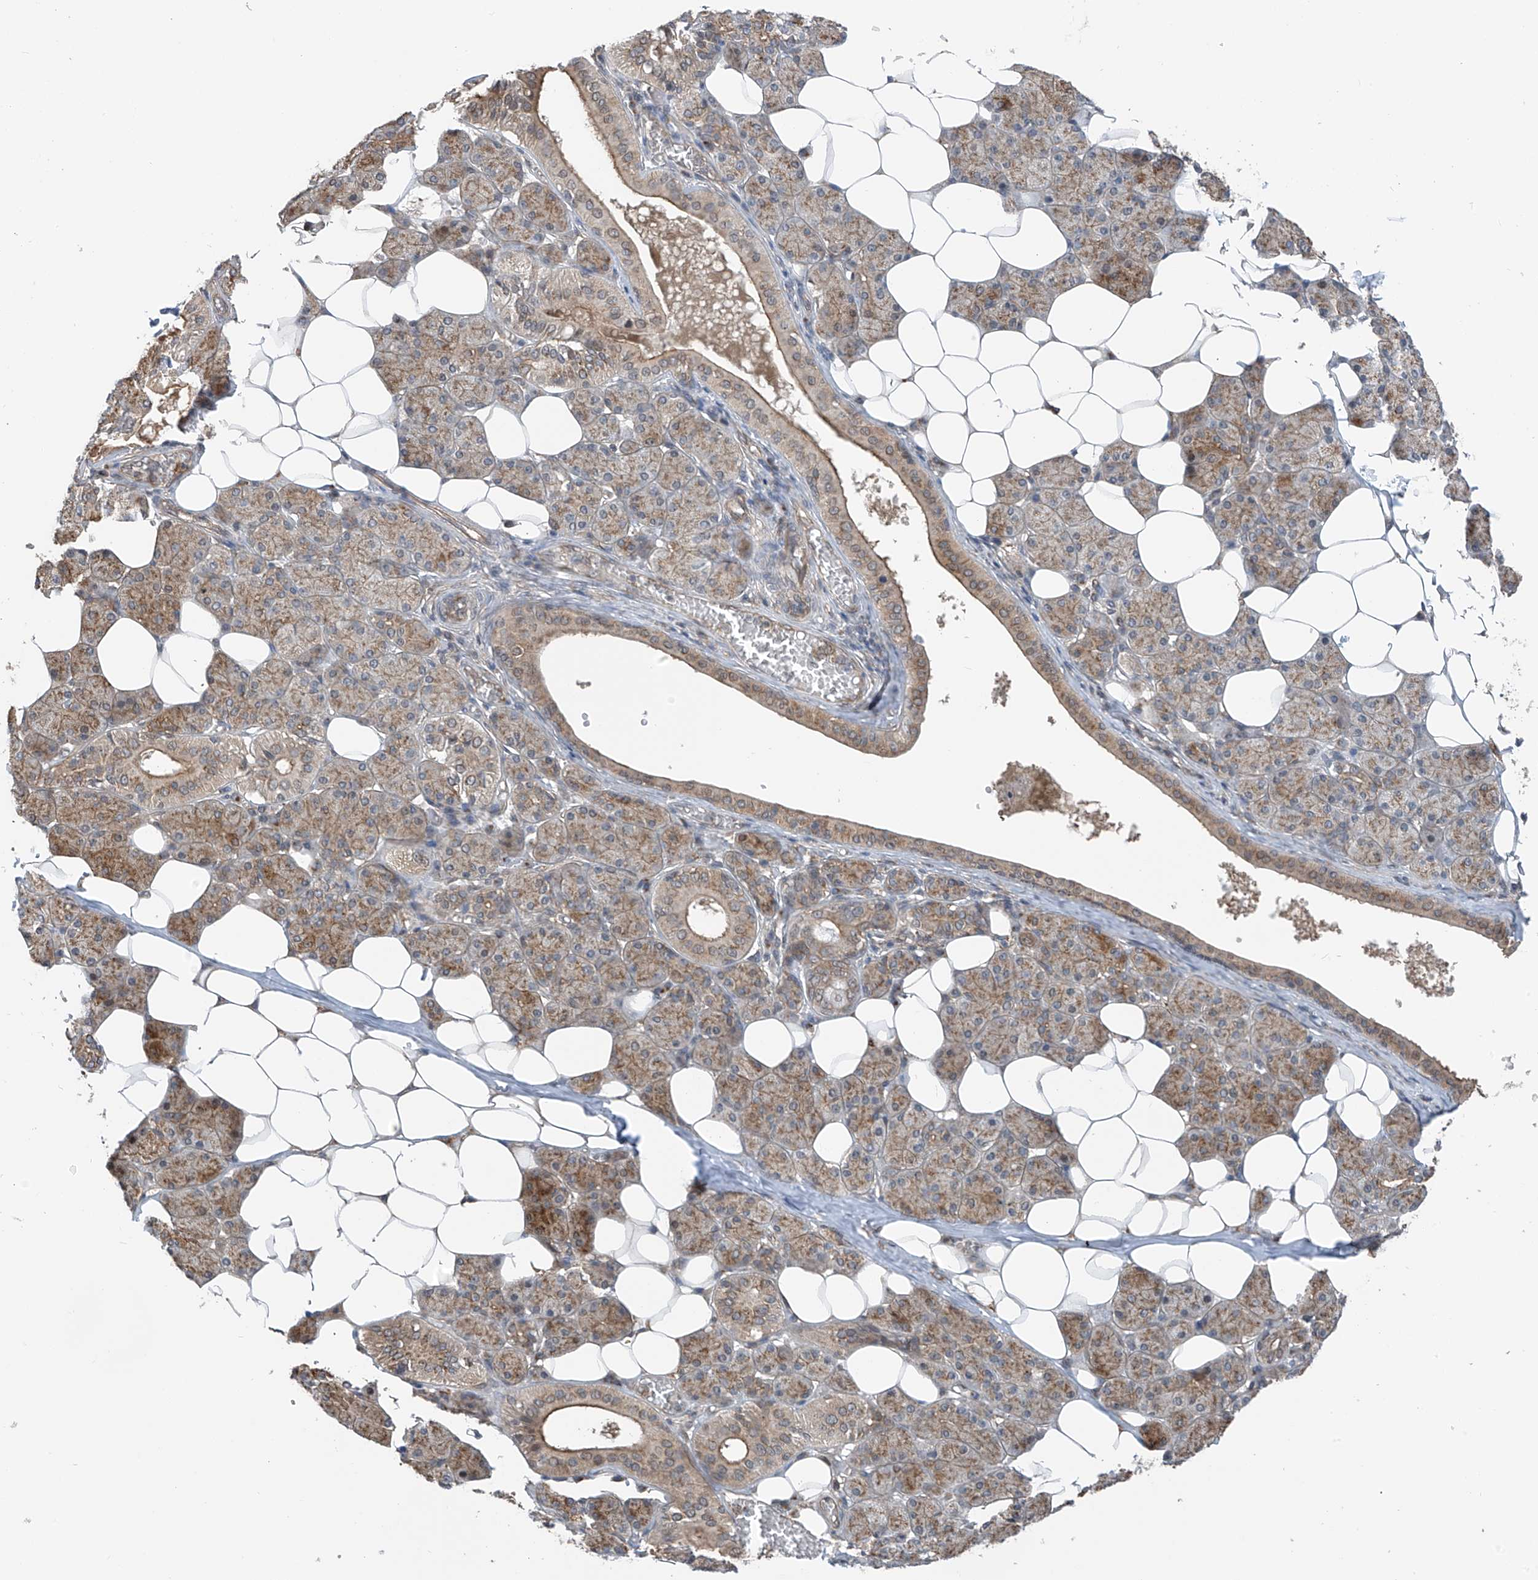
{"staining": {"intensity": "moderate", "quantity": ">75%", "location": "cytoplasmic/membranous"}, "tissue": "salivary gland", "cell_type": "Glandular cells", "image_type": "normal", "snomed": [{"axis": "morphology", "description": "Normal tissue, NOS"}, {"axis": "topography", "description": "Salivary gland"}], "caption": "The photomicrograph displays immunohistochemical staining of normal salivary gland. There is moderate cytoplasmic/membranous expression is identified in approximately >75% of glandular cells. (IHC, brightfield microscopy, high magnification).", "gene": "ZNF189", "patient": {"sex": "female", "age": 33}}